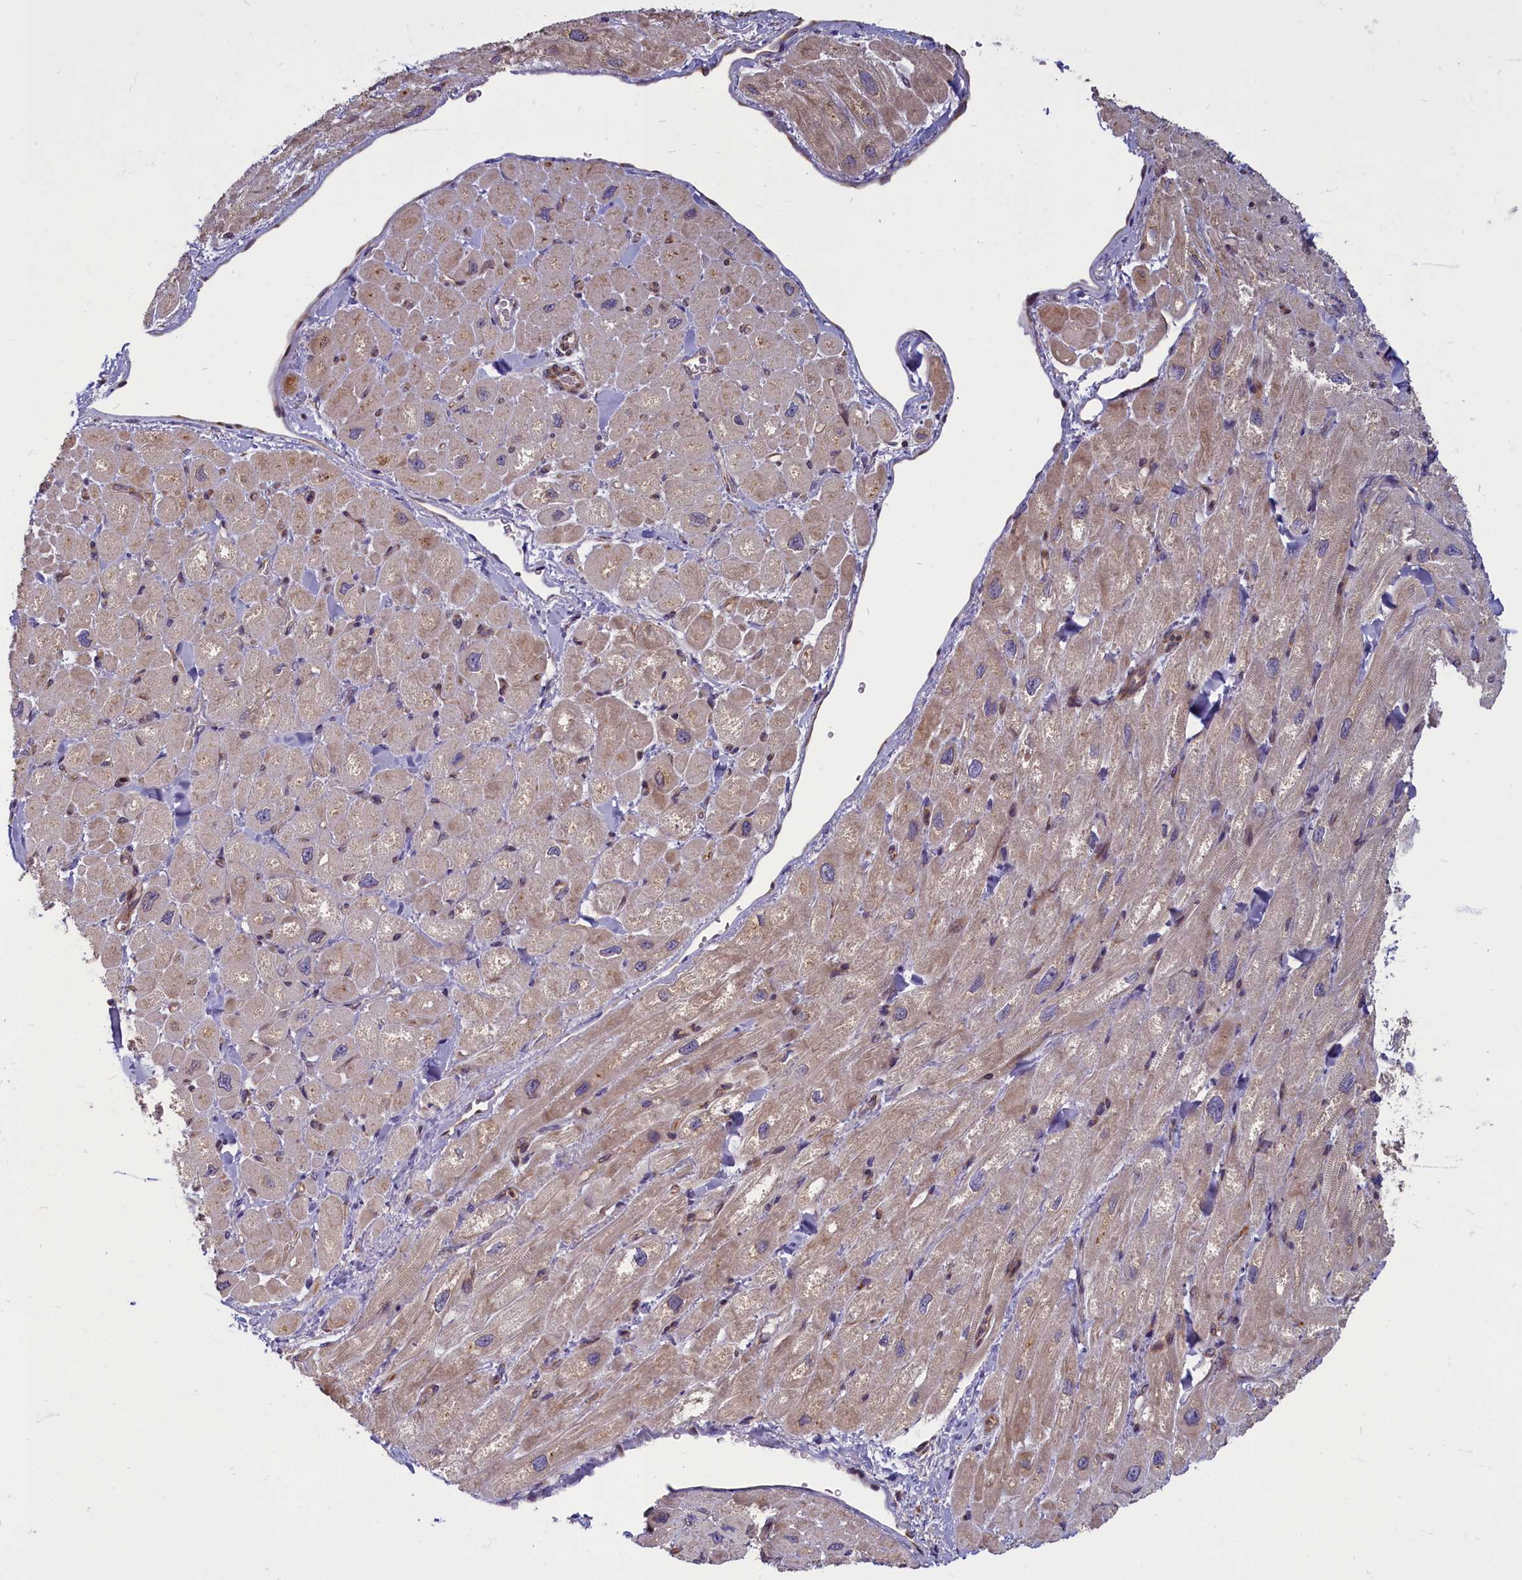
{"staining": {"intensity": "weak", "quantity": "<25%", "location": "cytoplasmic/membranous"}, "tissue": "heart muscle", "cell_type": "Cardiomyocytes", "image_type": "normal", "snomed": [{"axis": "morphology", "description": "Normal tissue, NOS"}, {"axis": "topography", "description": "Heart"}], "caption": "Immunohistochemistry (IHC) of benign human heart muscle shows no positivity in cardiomyocytes. (DAB IHC visualized using brightfield microscopy, high magnification).", "gene": "ENSG00000274944", "patient": {"sex": "male", "age": 65}}